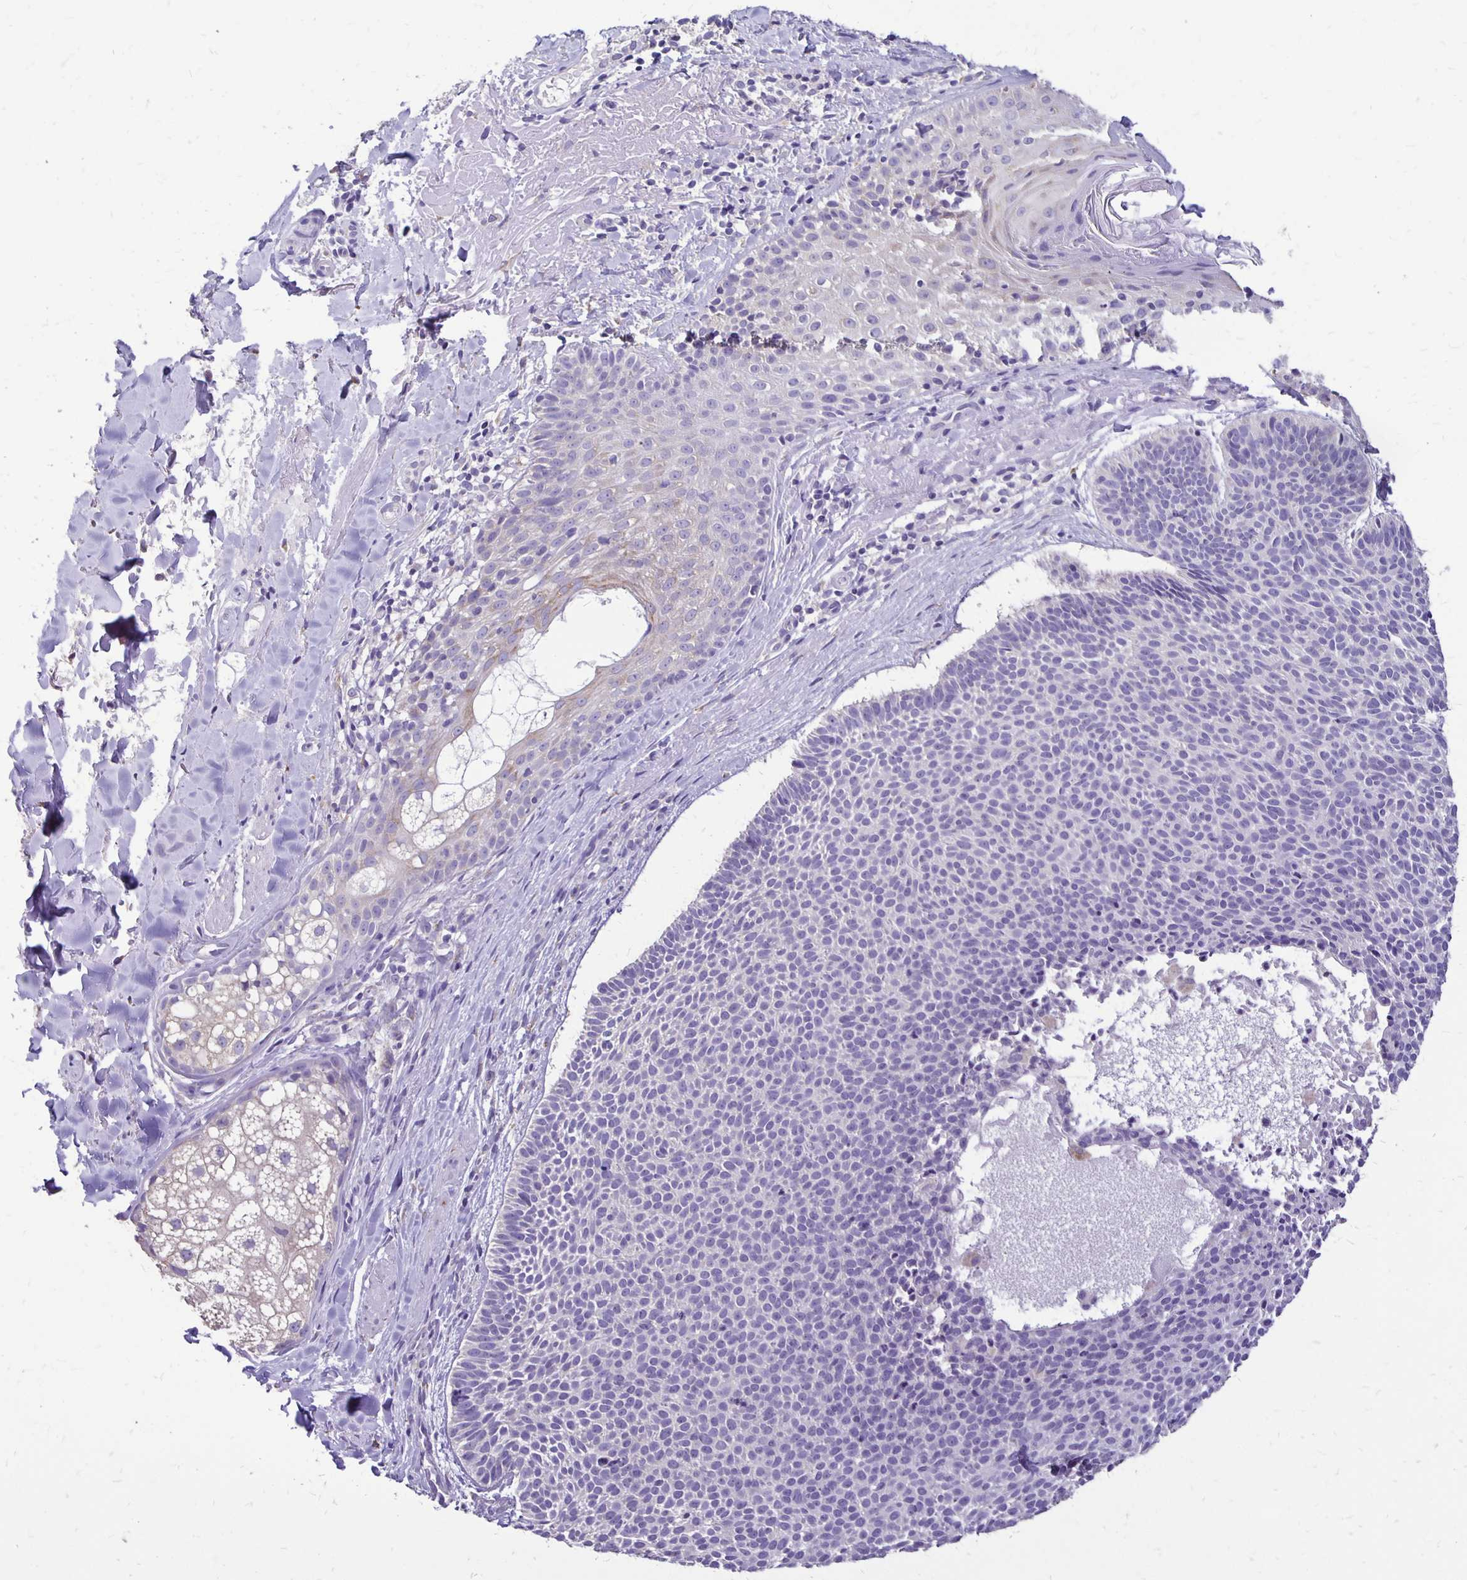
{"staining": {"intensity": "negative", "quantity": "none", "location": "none"}, "tissue": "skin cancer", "cell_type": "Tumor cells", "image_type": "cancer", "snomed": [{"axis": "morphology", "description": "Basal cell carcinoma"}, {"axis": "topography", "description": "Skin"}], "caption": "The IHC micrograph has no significant expression in tumor cells of basal cell carcinoma (skin) tissue.", "gene": "ANKRD45", "patient": {"sex": "male", "age": 82}}